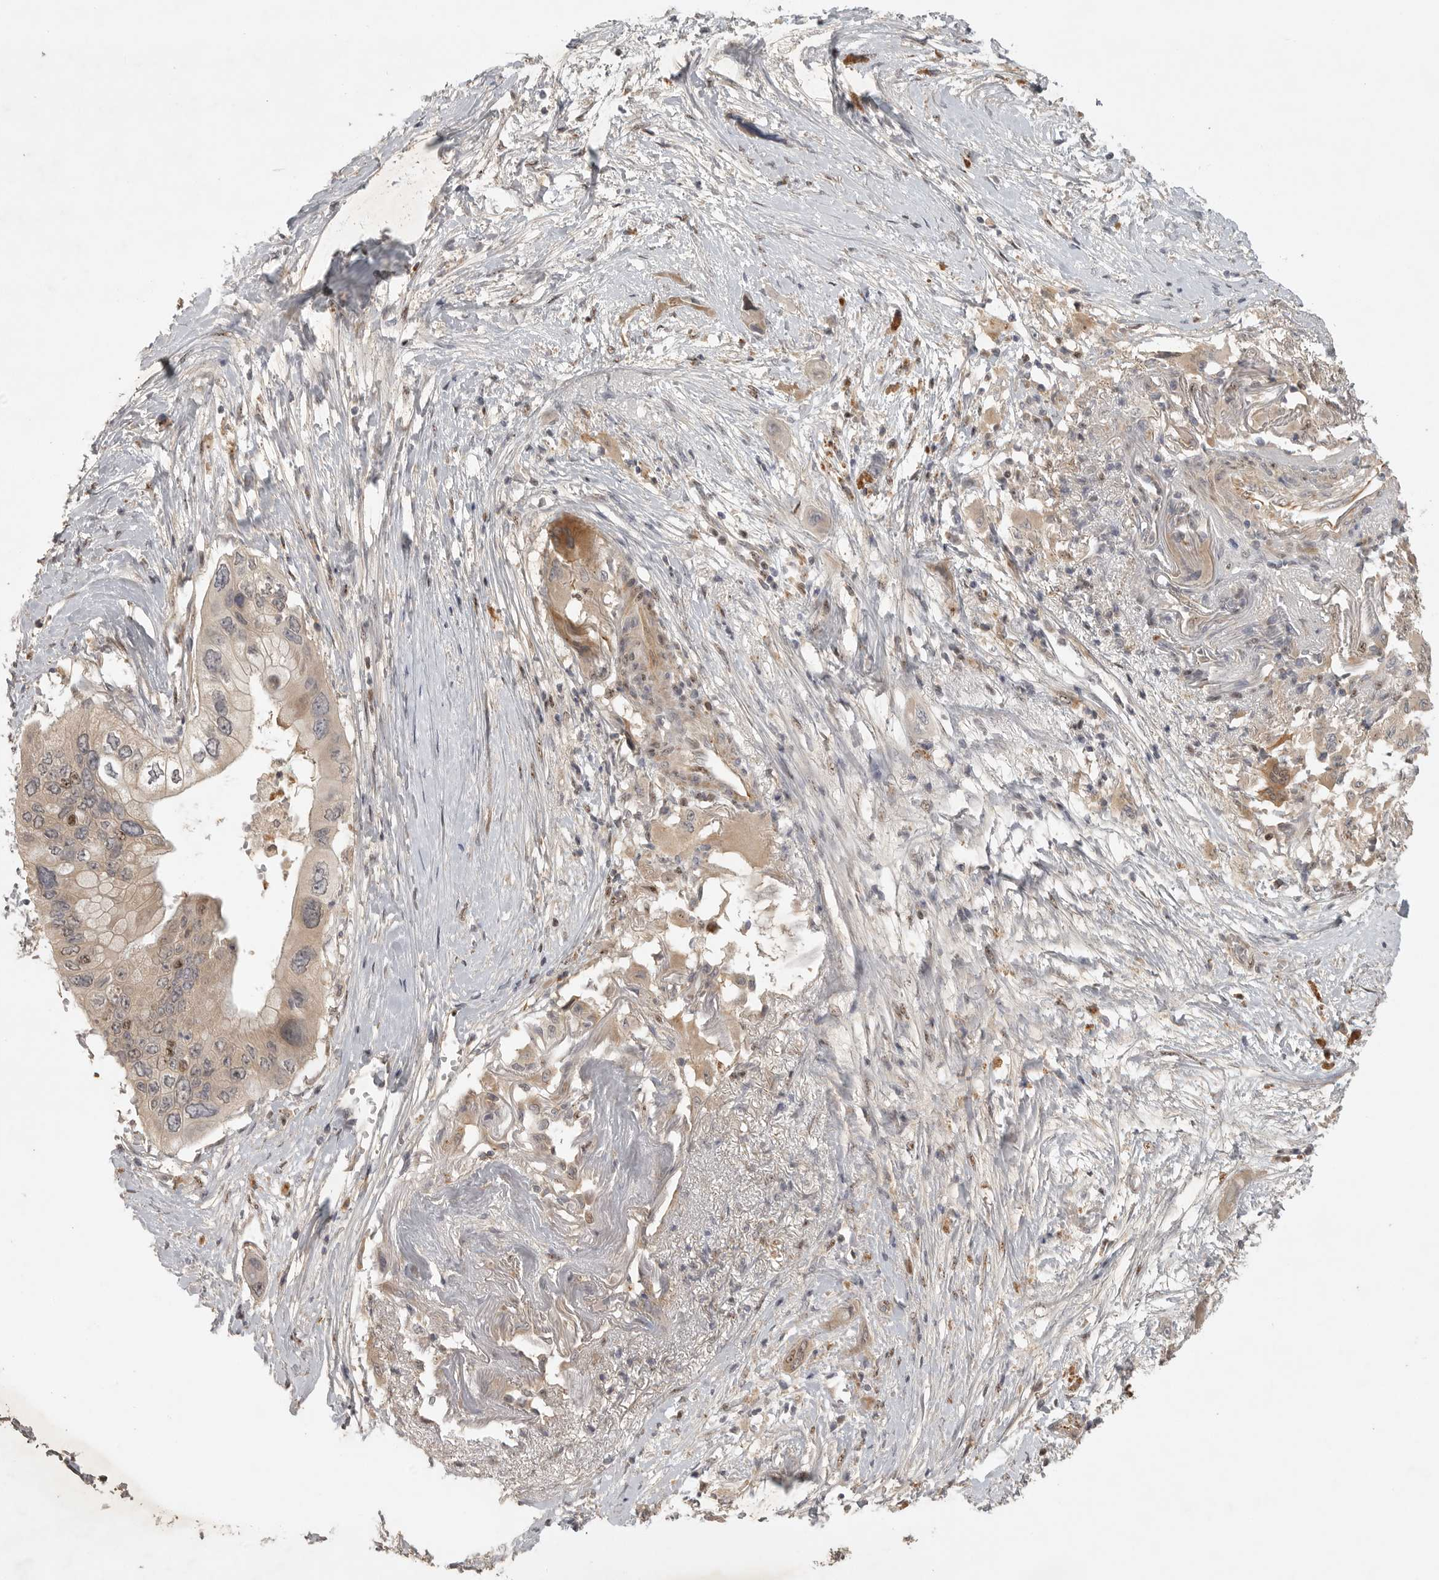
{"staining": {"intensity": "moderate", "quantity": "25%-75%", "location": "nuclear"}, "tissue": "pancreatic cancer", "cell_type": "Tumor cells", "image_type": "cancer", "snomed": [{"axis": "morphology", "description": "Adenocarcinoma, NOS"}, {"axis": "topography", "description": "Pancreas"}], "caption": "Tumor cells exhibit moderate nuclear positivity in about 25%-75% of cells in pancreatic adenocarcinoma.", "gene": "POMP", "patient": {"sex": "male", "age": 66}}